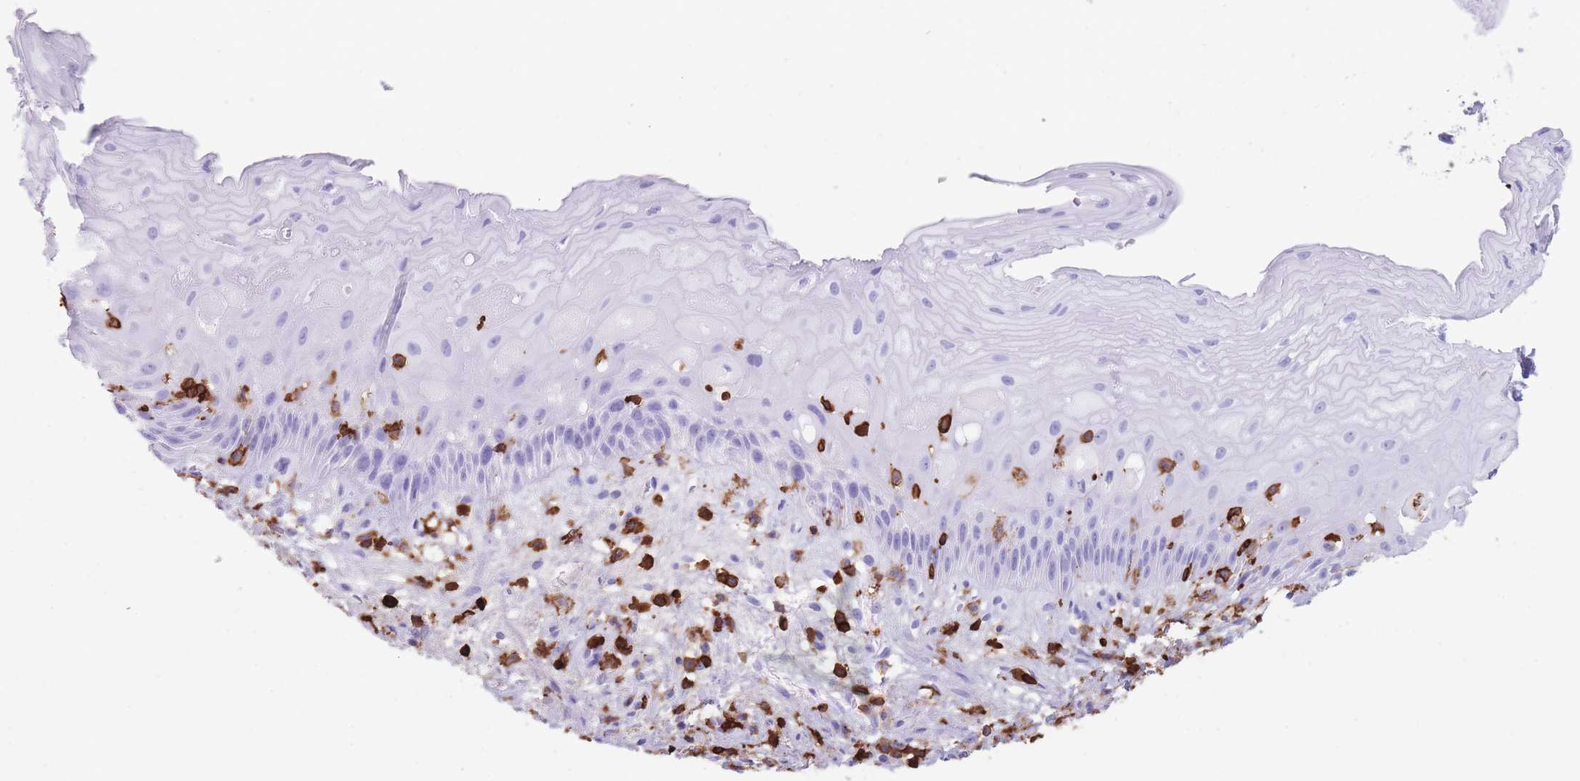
{"staining": {"intensity": "negative", "quantity": "none", "location": "none"}, "tissue": "esophagus", "cell_type": "Squamous epithelial cells", "image_type": "normal", "snomed": [{"axis": "morphology", "description": "Normal tissue, NOS"}, {"axis": "topography", "description": "Esophagus"}], "caption": "A micrograph of esophagus stained for a protein reveals no brown staining in squamous epithelial cells. (Brightfield microscopy of DAB IHC at high magnification).", "gene": "CORO1A", "patient": {"sex": "male", "age": 60}}